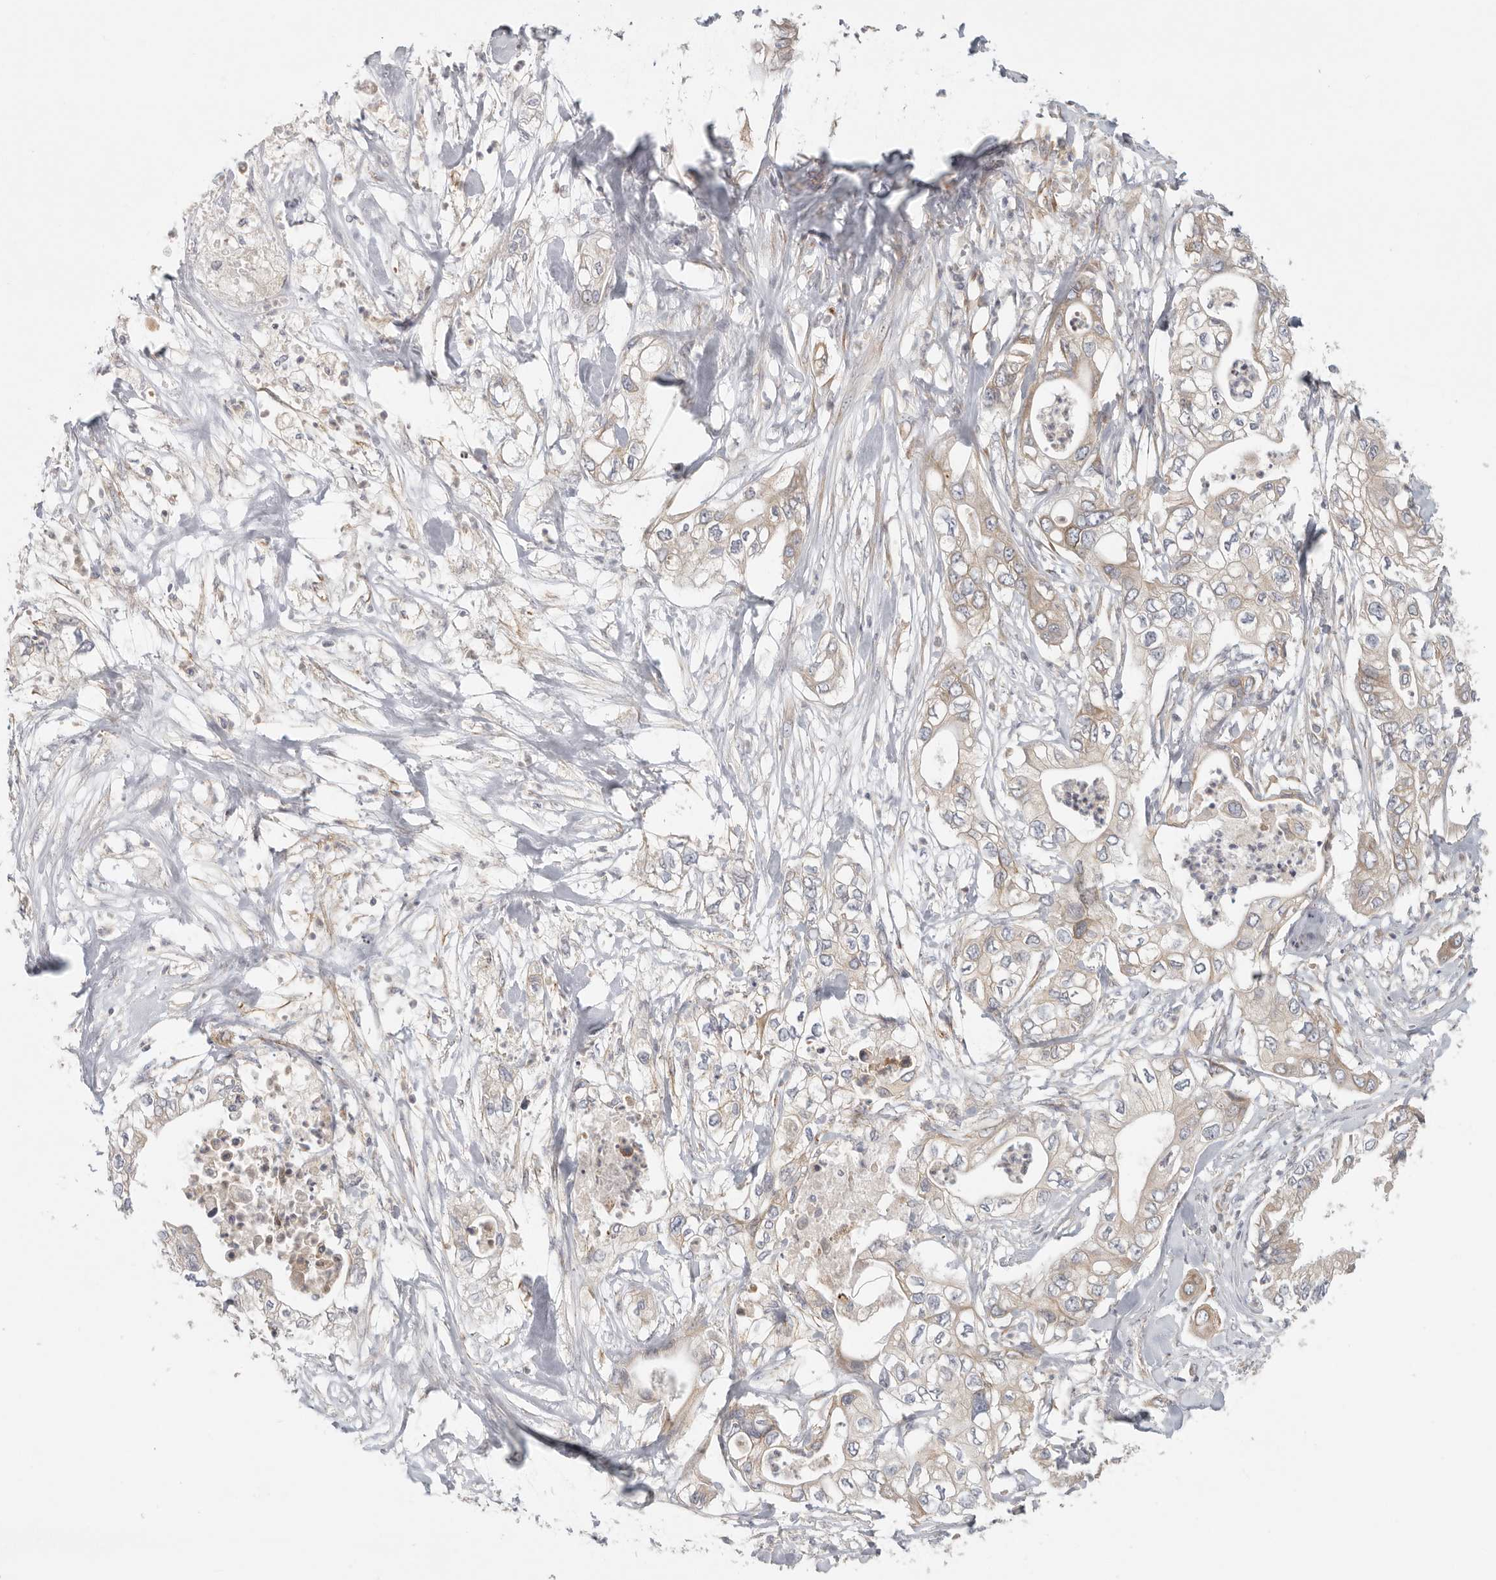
{"staining": {"intensity": "weak", "quantity": "25%-75%", "location": "cytoplasmic/membranous"}, "tissue": "pancreatic cancer", "cell_type": "Tumor cells", "image_type": "cancer", "snomed": [{"axis": "morphology", "description": "Adenocarcinoma, NOS"}, {"axis": "topography", "description": "Pancreas"}], "caption": "Protein expression by immunohistochemistry (IHC) shows weak cytoplasmic/membranous positivity in approximately 25%-75% of tumor cells in adenocarcinoma (pancreatic).", "gene": "BCAP29", "patient": {"sex": "female", "age": 78}}